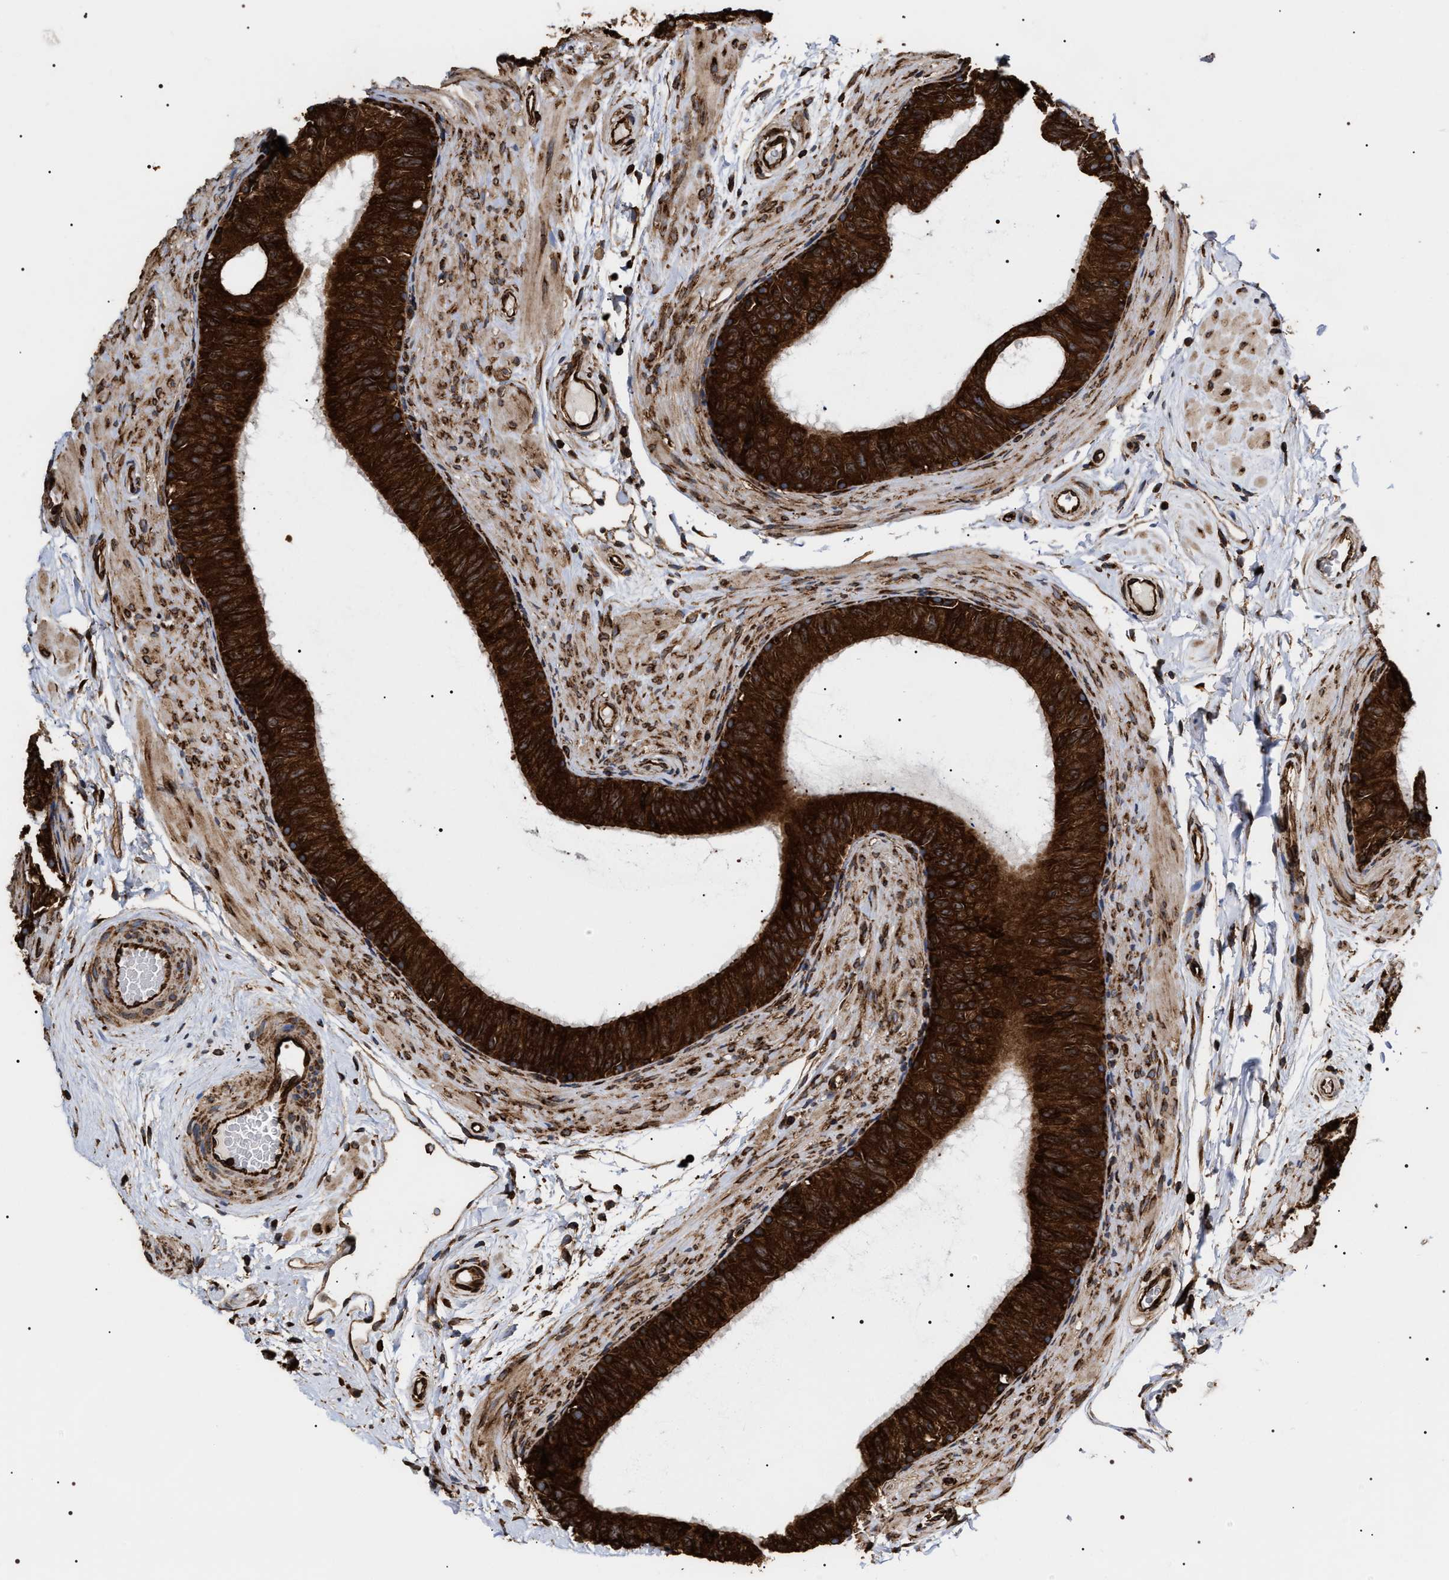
{"staining": {"intensity": "strong", "quantity": ">75%", "location": "cytoplasmic/membranous"}, "tissue": "epididymis", "cell_type": "Glandular cells", "image_type": "normal", "snomed": [{"axis": "morphology", "description": "Normal tissue, NOS"}, {"axis": "topography", "description": "Epididymis"}], "caption": "Immunohistochemistry (IHC) micrograph of benign epididymis: epididymis stained using IHC displays high levels of strong protein expression localized specifically in the cytoplasmic/membranous of glandular cells, appearing as a cytoplasmic/membranous brown color.", "gene": "SERBP1", "patient": {"sex": "male", "age": 34}}